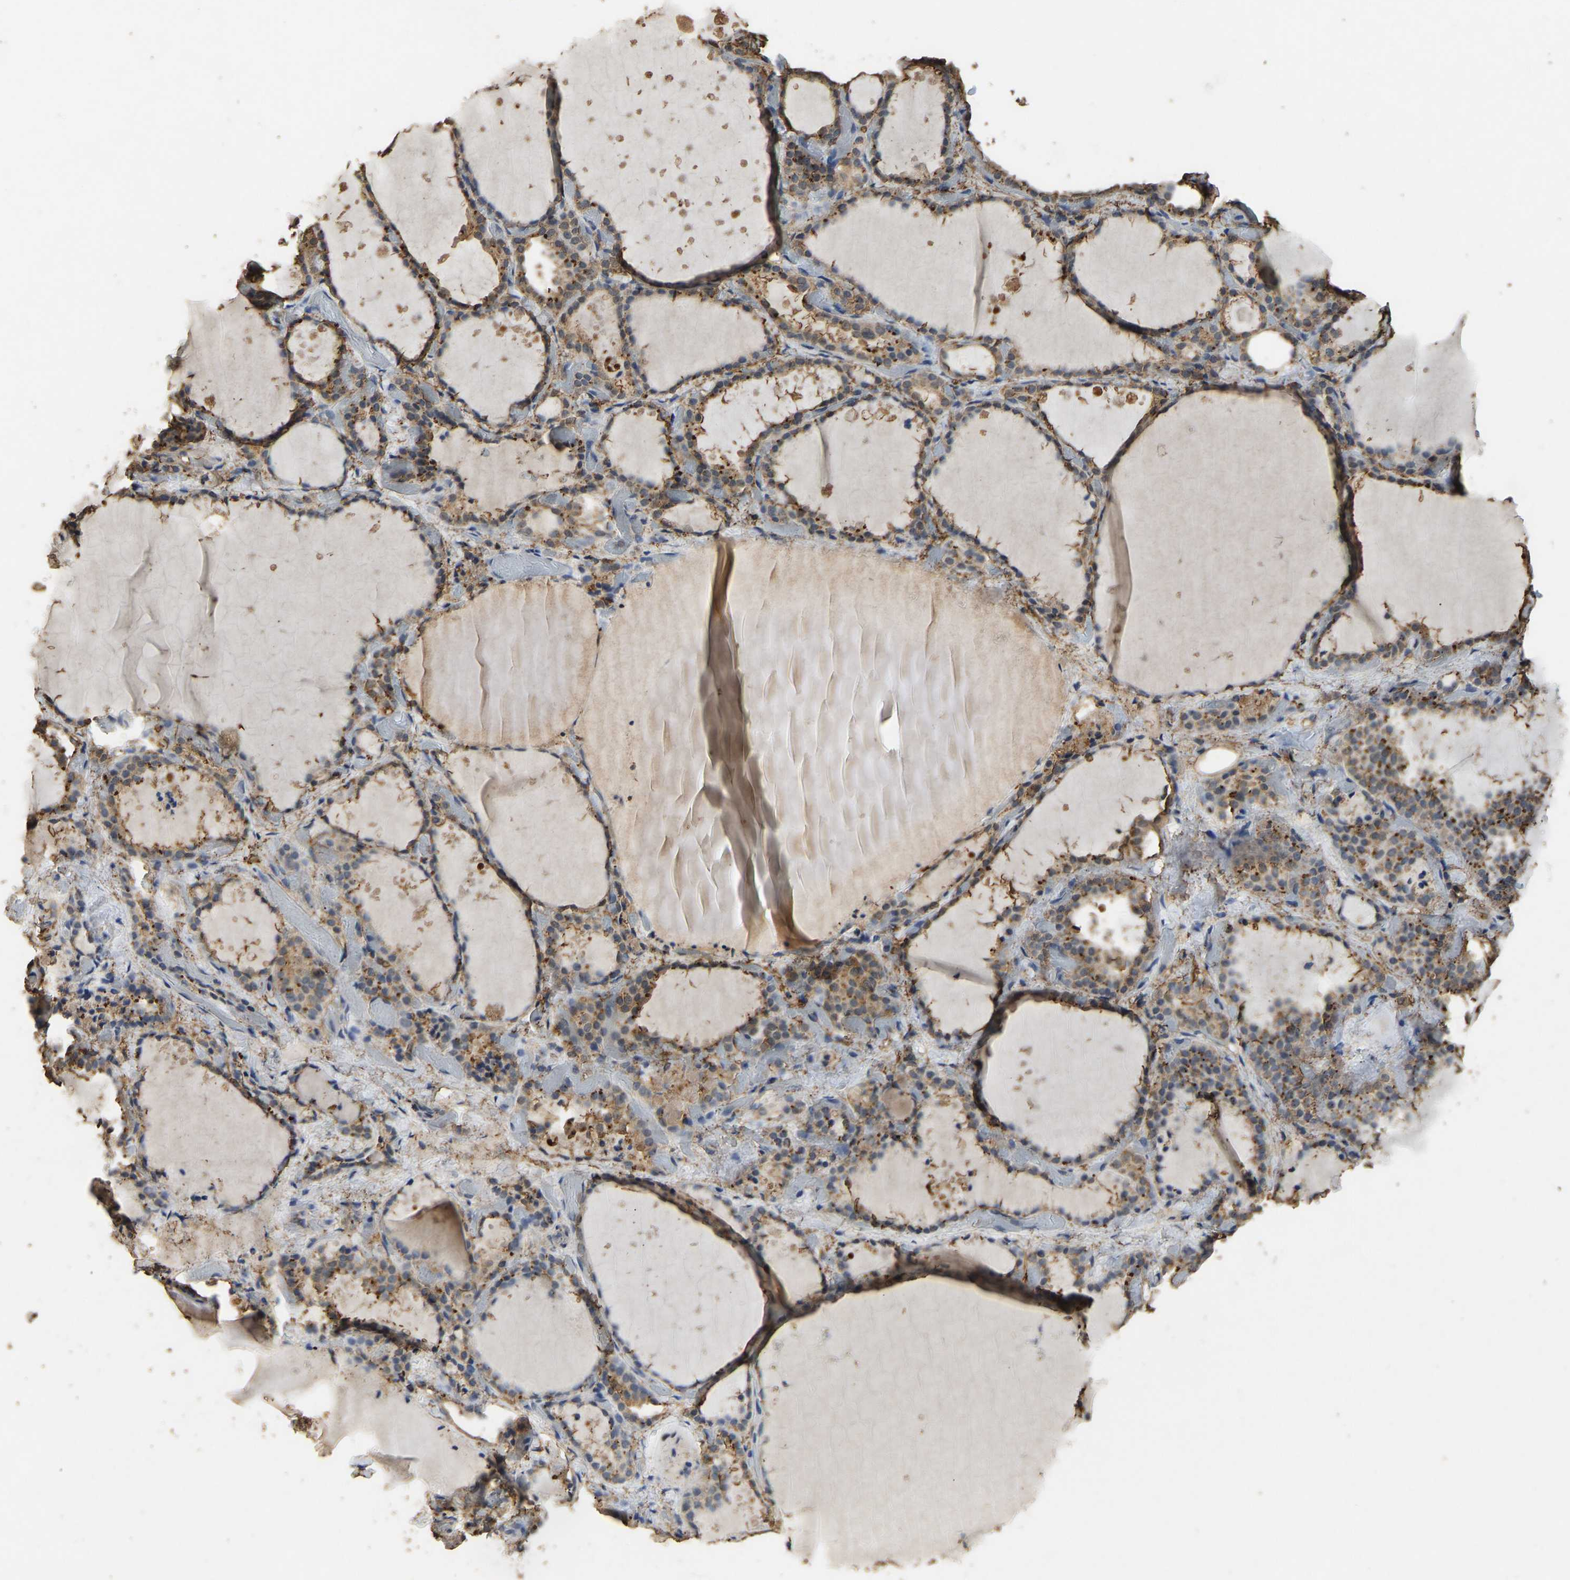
{"staining": {"intensity": "moderate", "quantity": ">75%", "location": "cytoplasmic/membranous"}, "tissue": "thyroid gland", "cell_type": "Glandular cells", "image_type": "normal", "snomed": [{"axis": "morphology", "description": "Normal tissue, NOS"}, {"axis": "topography", "description": "Thyroid gland"}], "caption": "A high-resolution image shows IHC staining of unremarkable thyroid gland, which exhibits moderate cytoplasmic/membranous expression in about >75% of glandular cells.", "gene": "CIDEC", "patient": {"sex": "female", "age": 44}}